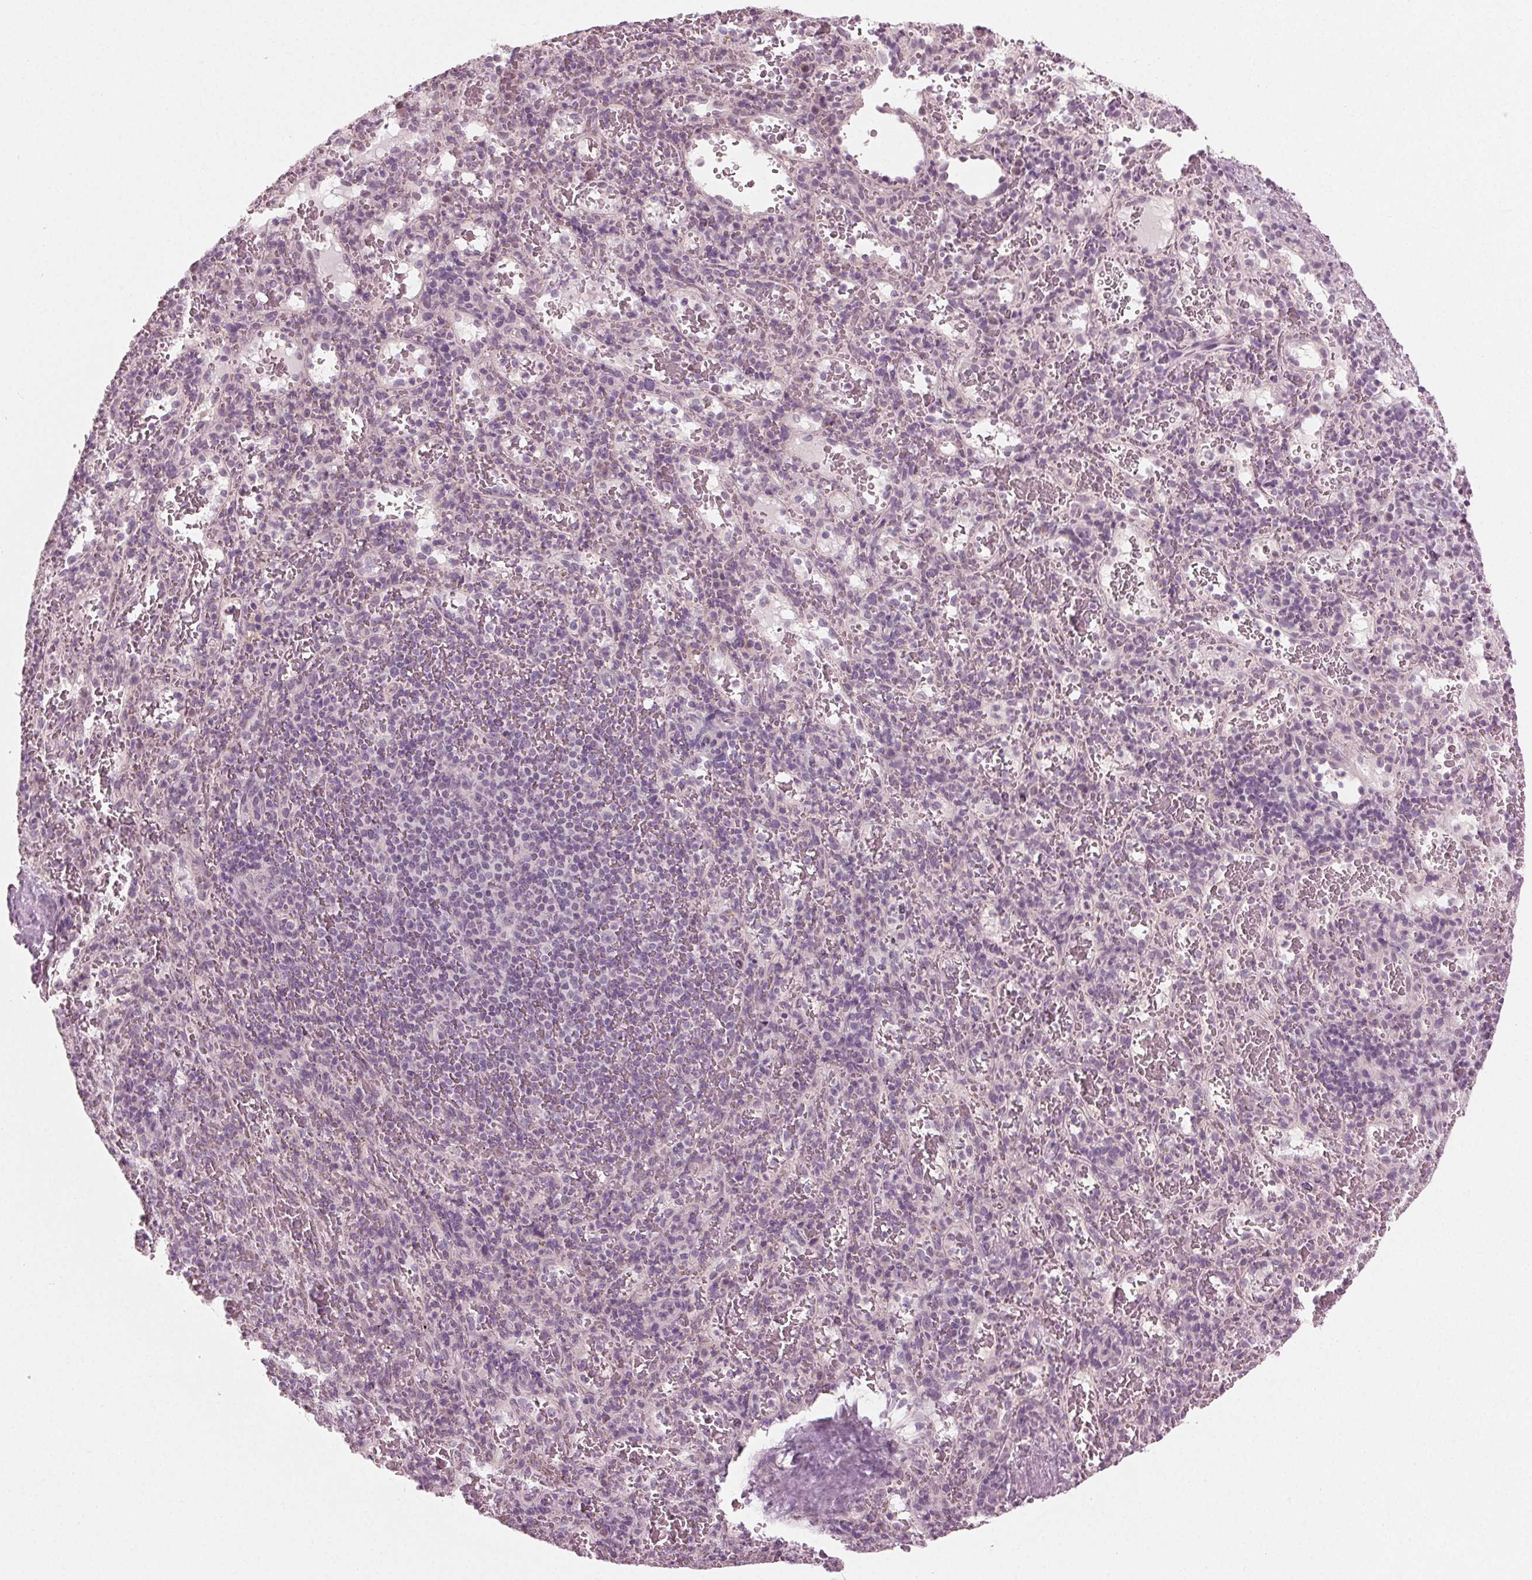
{"staining": {"intensity": "negative", "quantity": "none", "location": "none"}, "tissue": "spleen", "cell_type": "Cells in red pulp", "image_type": "normal", "snomed": [{"axis": "morphology", "description": "Normal tissue, NOS"}, {"axis": "topography", "description": "Spleen"}], "caption": "Normal spleen was stained to show a protein in brown. There is no significant positivity in cells in red pulp. (DAB immunohistochemistry with hematoxylin counter stain).", "gene": "PRAP1", "patient": {"sex": "male", "age": 57}}